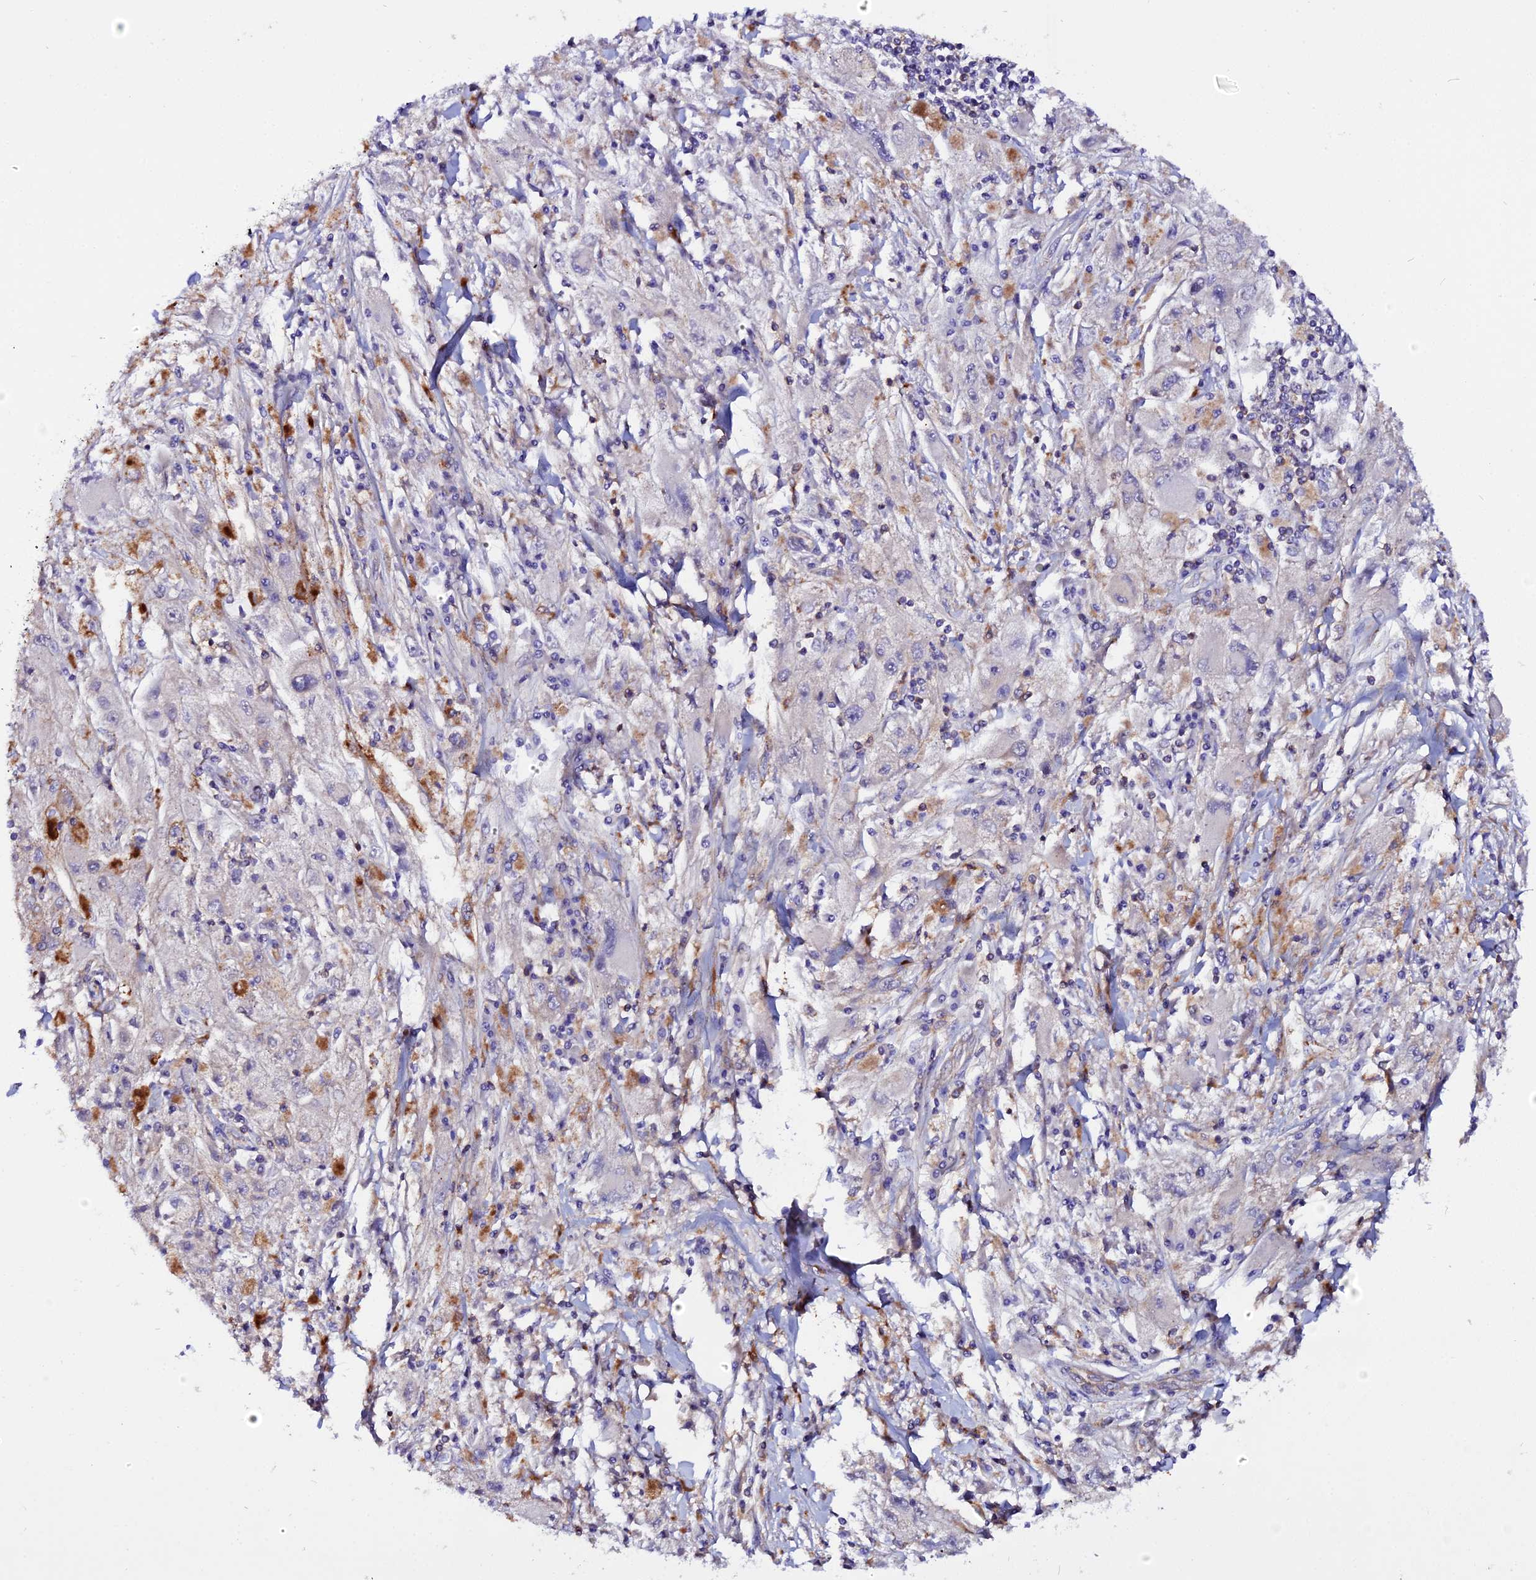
{"staining": {"intensity": "negative", "quantity": "none", "location": "none"}, "tissue": "melanoma", "cell_type": "Tumor cells", "image_type": "cancer", "snomed": [{"axis": "morphology", "description": "Malignant melanoma, Metastatic site"}, {"axis": "topography", "description": "Skin"}], "caption": "Immunohistochemistry of melanoma shows no expression in tumor cells.", "gene": "USP17L15", "patient": {"sex": "male", "age": 53}}